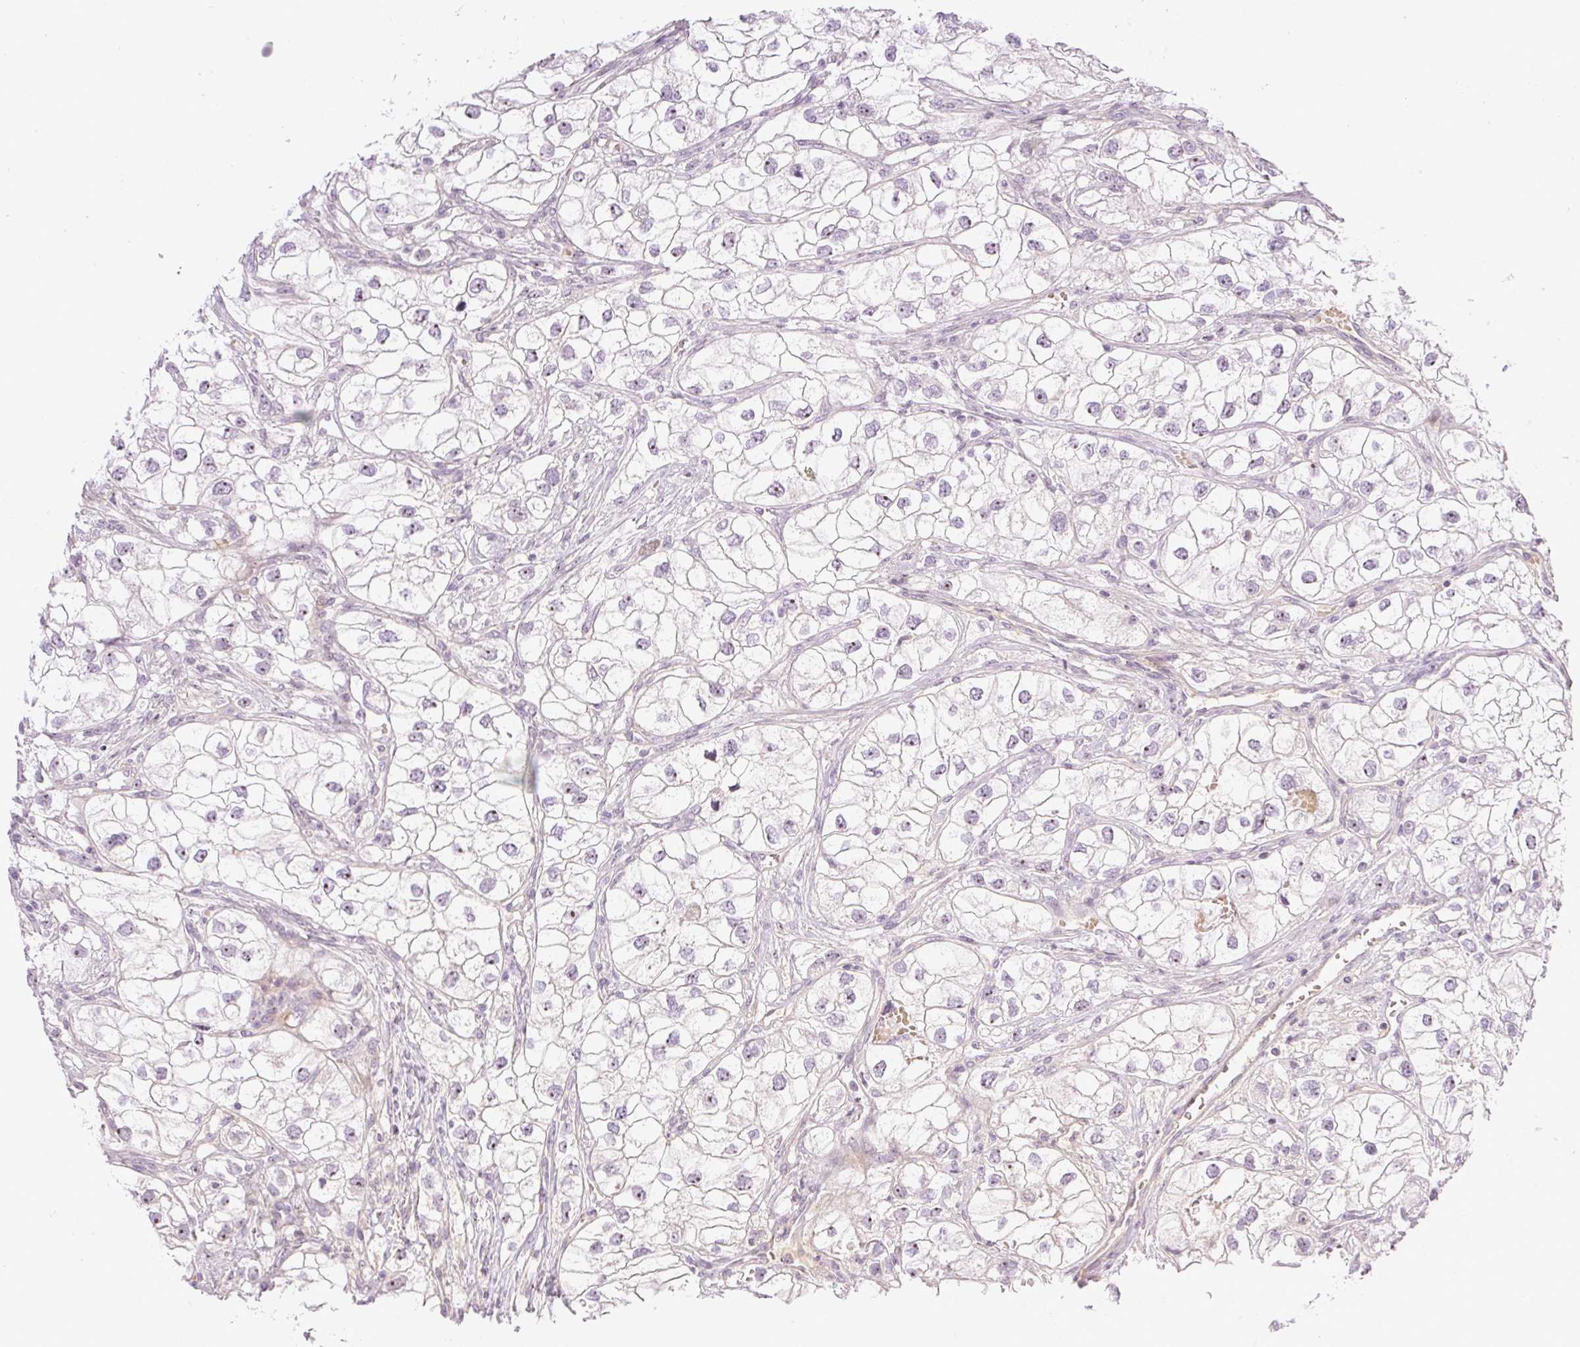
{"staining": {"intensity": "weak", "quantity": "25%-75%", "location": "nuclear"}, "tissue": "renal cancer", "cell_type": "Tumor cells", "image_type": "cancer", "snomed": [{"axis": "morphology", "description": "Adenocarcinoma, NOS"}, {"axis": "topography", "description": "Kidney"}], "caption": "About 25%-75% of tumor cells in renal cancer show weak nuclear protein positivity as visualized by brown immunohistochemical staining.", "gene": "AAR2", "patient": {"sex": "male", "age": 59}}